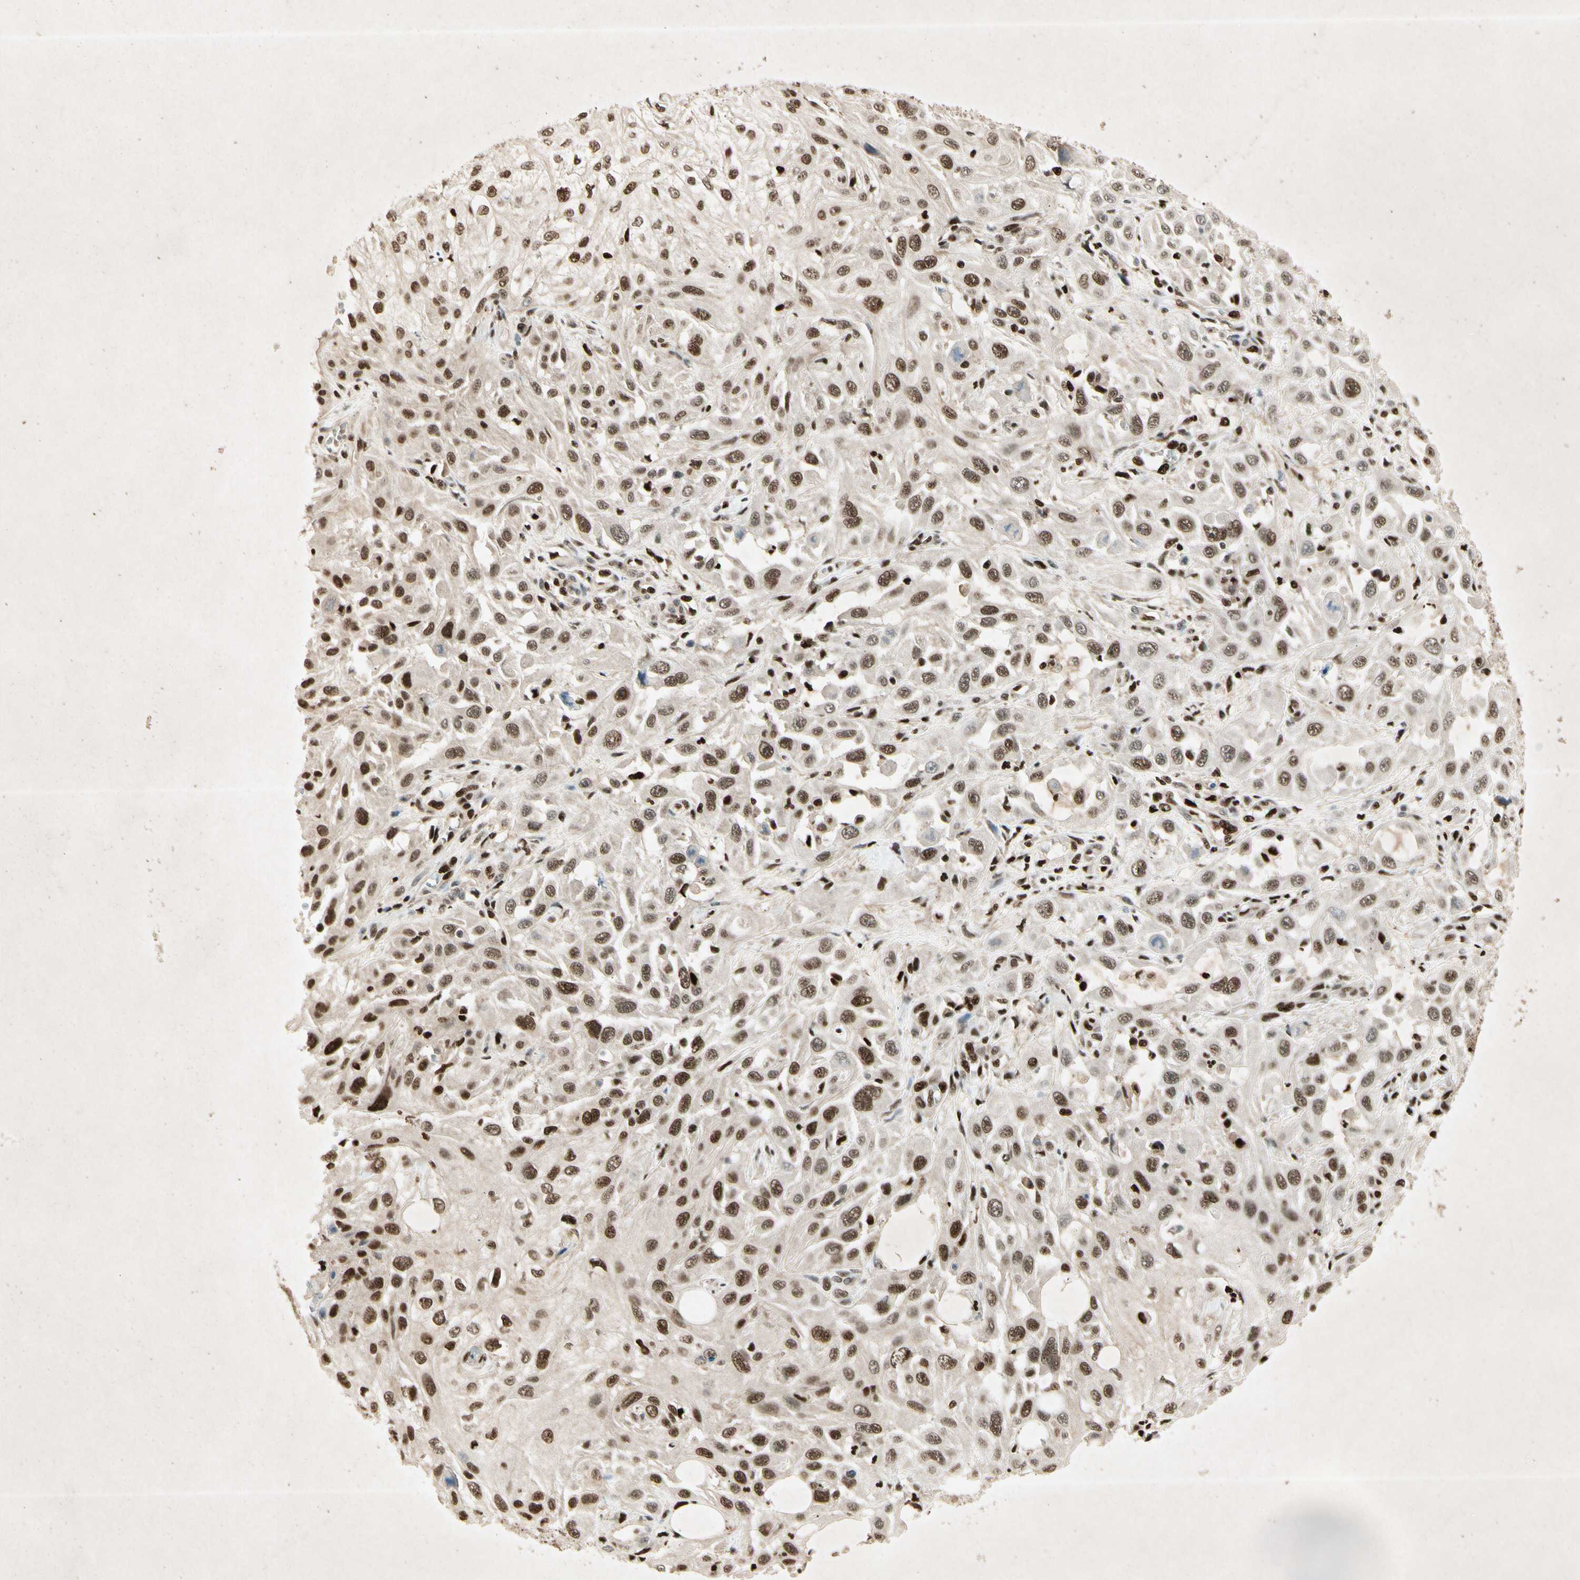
{"staining": {"intensity": "strong", "quantity": ">75%", "location": "nuclear"}, "tissue": "skin cancer", "cell_type": "Tumor cells", "image_type": "cancer", "snomed": [{"axis": "morphology", "description": "Squamous cell carcinoma, NOS"}, {"axis": "topography", "description": "Skin"}], "caption": "A brown stain labels strong nuclear expression of a protein in human skin cancer (squamous cell carcinoma) tumor cells. Nuclei are stained in blue.", "gene": "RNF43", "patient": {"sex": "male", "age": 75}}